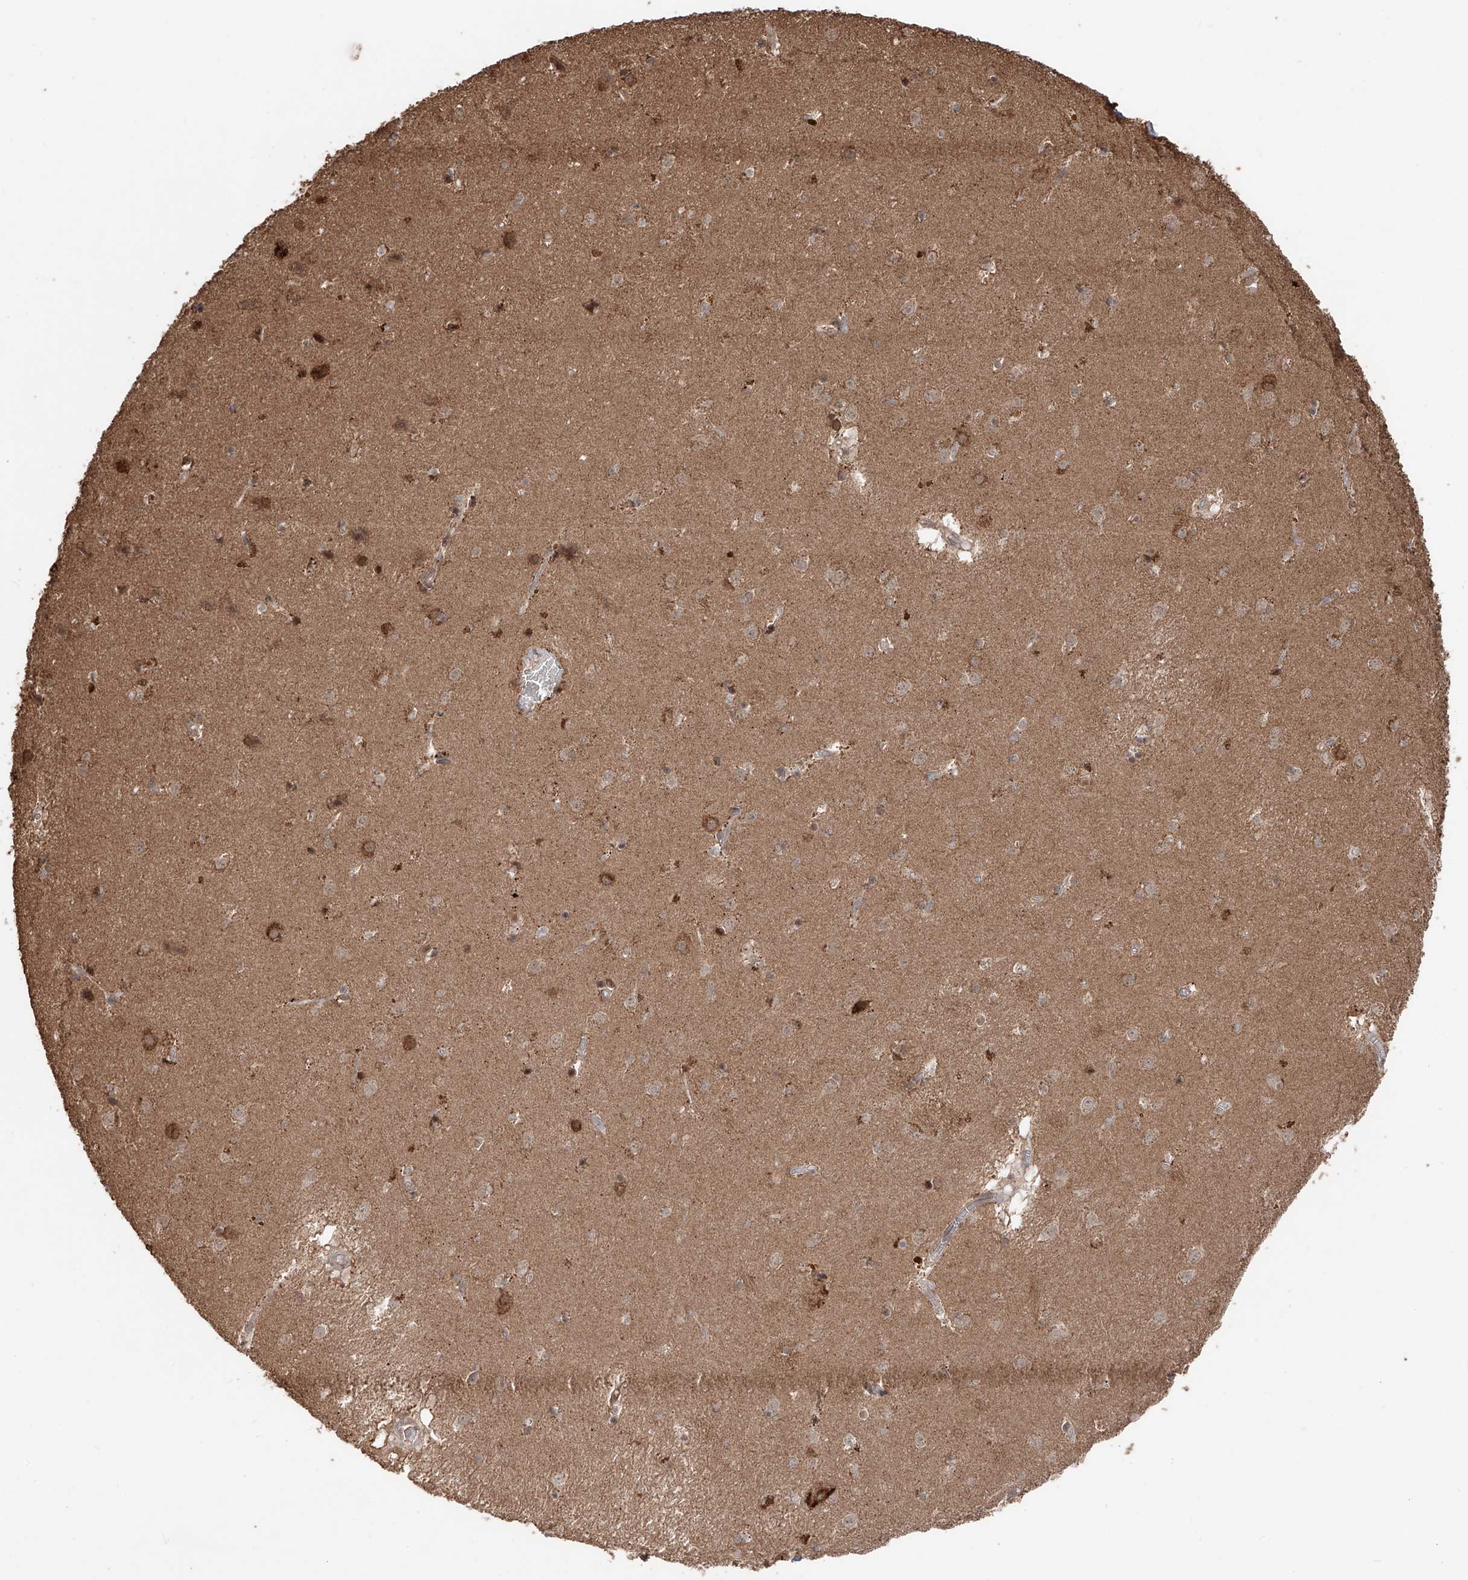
{"staining": {"intensity": "moderate", "quantity": "<25%", "location": "cytoplasmic/membranous"}, "tissue": "caudate", "cell_type": "Glial cells", "image_type": "normal", "snomed": [{"axis": "morphology", "description": "Normal tissue, NOS"}, {"axis": "topography", "description": "Lateral ventricle wall"}], "caption": "Immunohistochemical staining of normal caudate demonstrates low levels of moderate cytoplasmic/membranous positivity in approximately <25% of glial cells.", "gene": "FAM135A", "patient": {"sex": "male", "age": 70}}